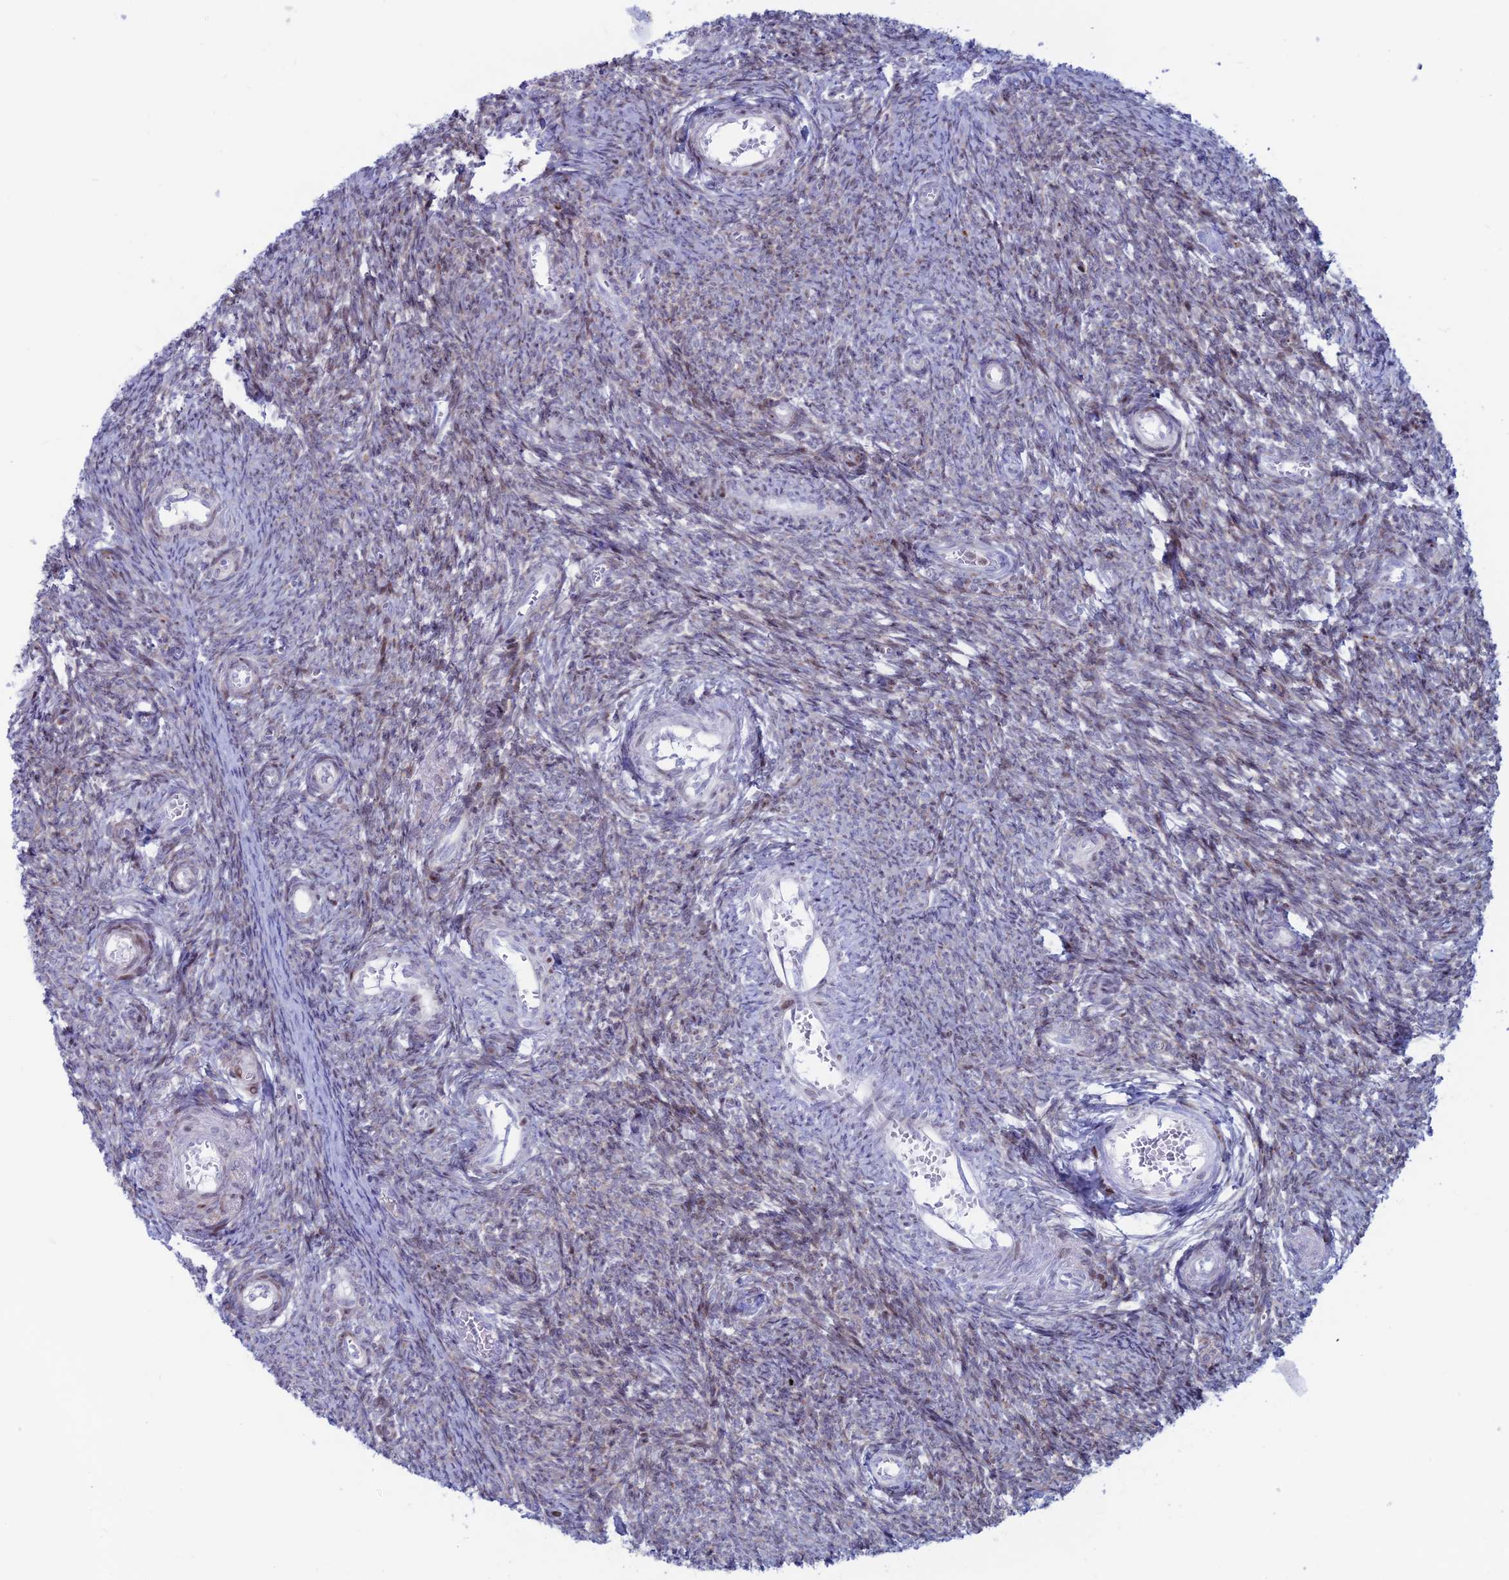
{"staining": {"intensity": "weak", "quantity": "25%-75%", "location": "nuclear"}, "tissue": "ovary", "cell_type": "Ovarian stroma cells", "image_type": "normal", "snomed": [{"axis": "morphology", "description": "Normal tissue, NOS"}, {"axis": "topography", "description": "Ovary"}], "caption": "Ovary stained for a protein shows weak nuclear positivity in ovarian stroma cells. Using DAB (3,3'-diaminobenzidine) (brown) and hematoxylin (blue) stains, captured at high magnification using brightfield microscopy.", "gene": "CERS6", "patient": {"sex": "female", "age": 44}}